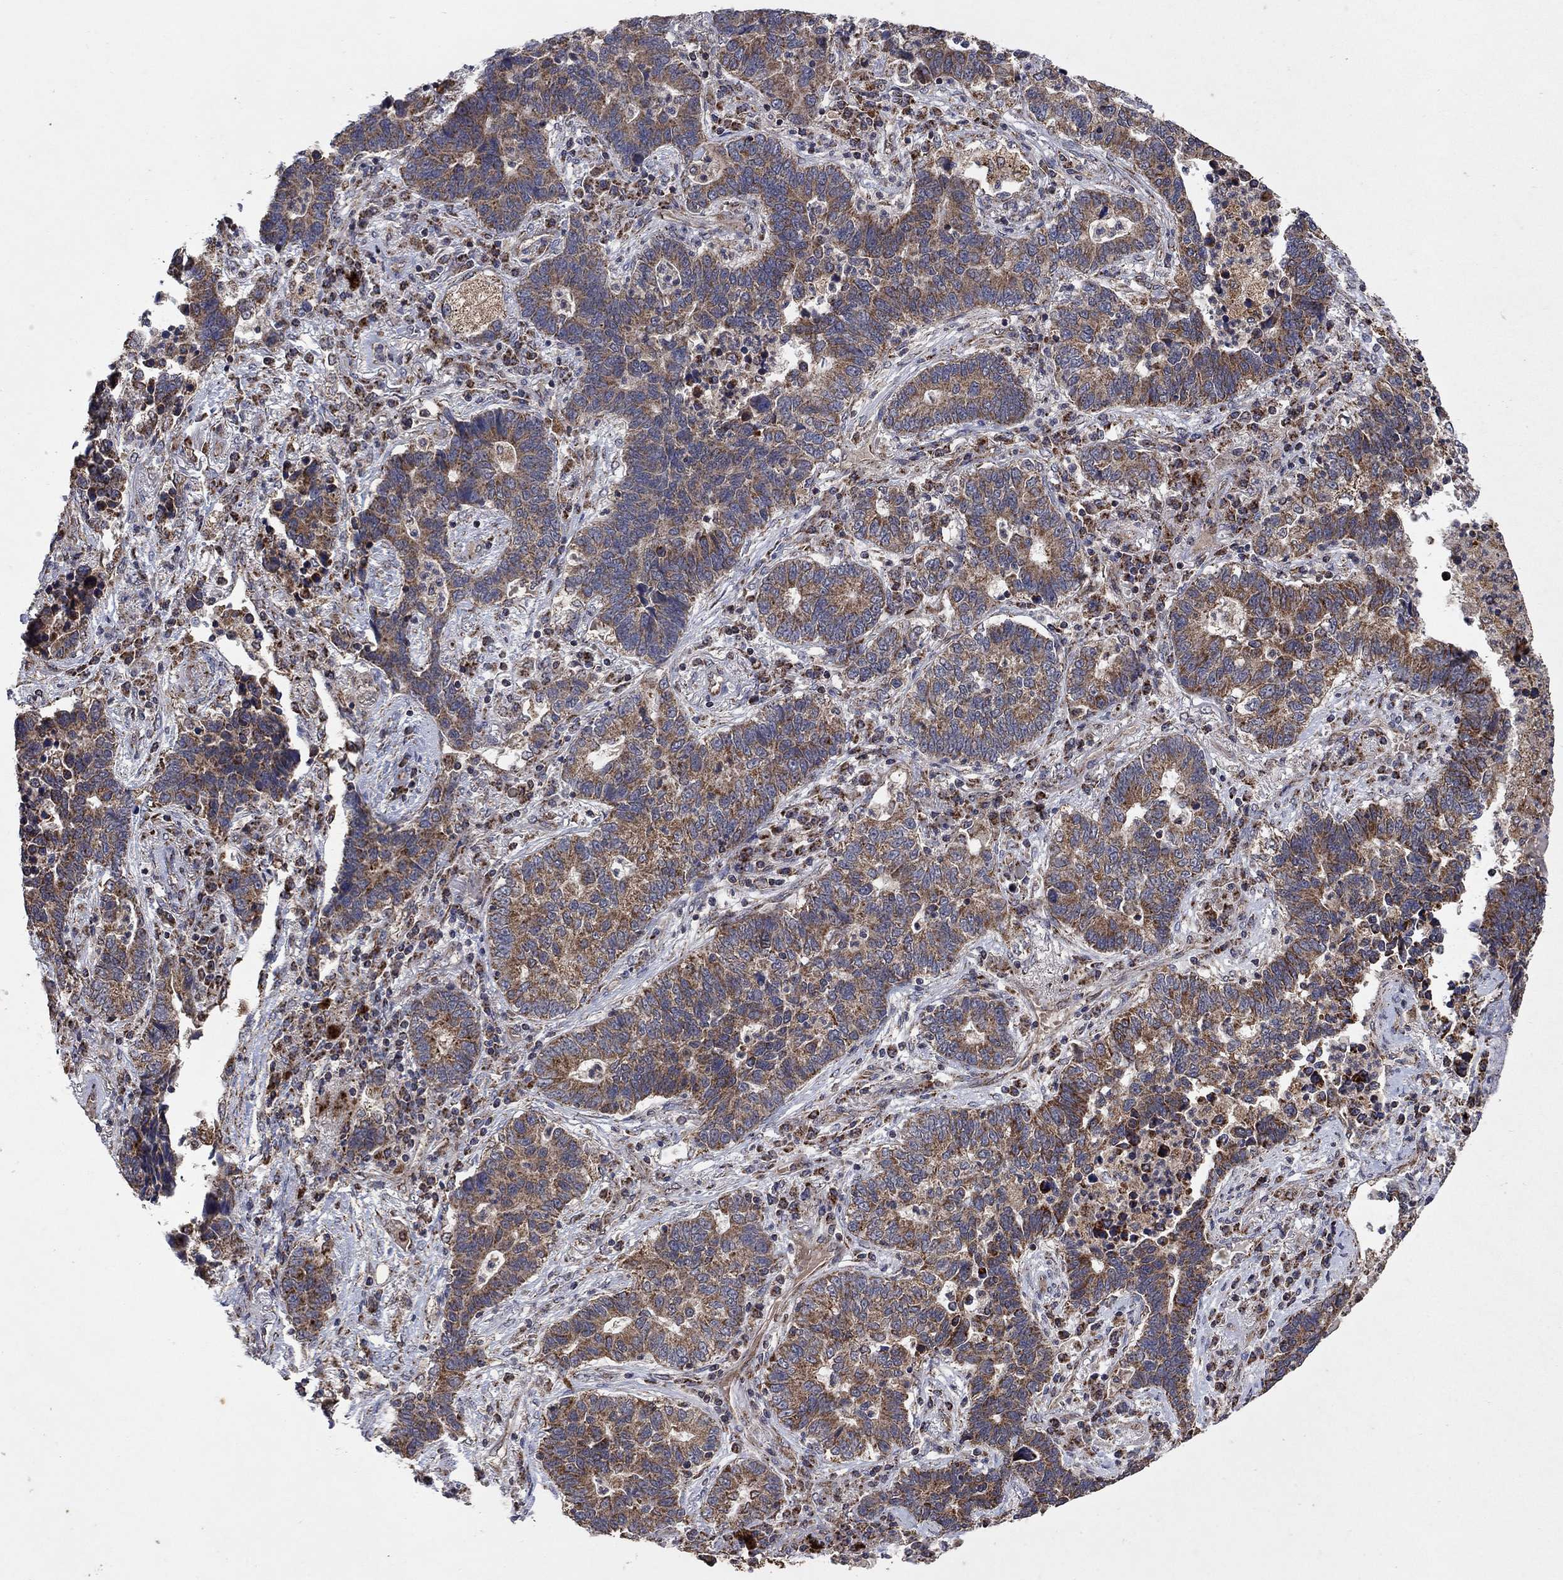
{"staining": {"intensity": "moderate", "quantity": ">75%", "location": "cytoplasmic/membranous"}, "tissue": "lung cancer", "cell_type": "Tumor cells", "image_type": "cancer", "snomed": [{"axis": "morphology", "description": "Adenocarcinoma, NOS"}, {"axis": "topography", "description": "Lung"}], "caption": "An immunohistochemistry (IHC) image of tumor tissue is shown. Protein staining in brown labels moderate cytoplasmic/membranous positivity in lung cancer (adenocarcinoma) within tumor cells.", "gene": "DPH1", "patient": {"sex": "female", "age": 57}}